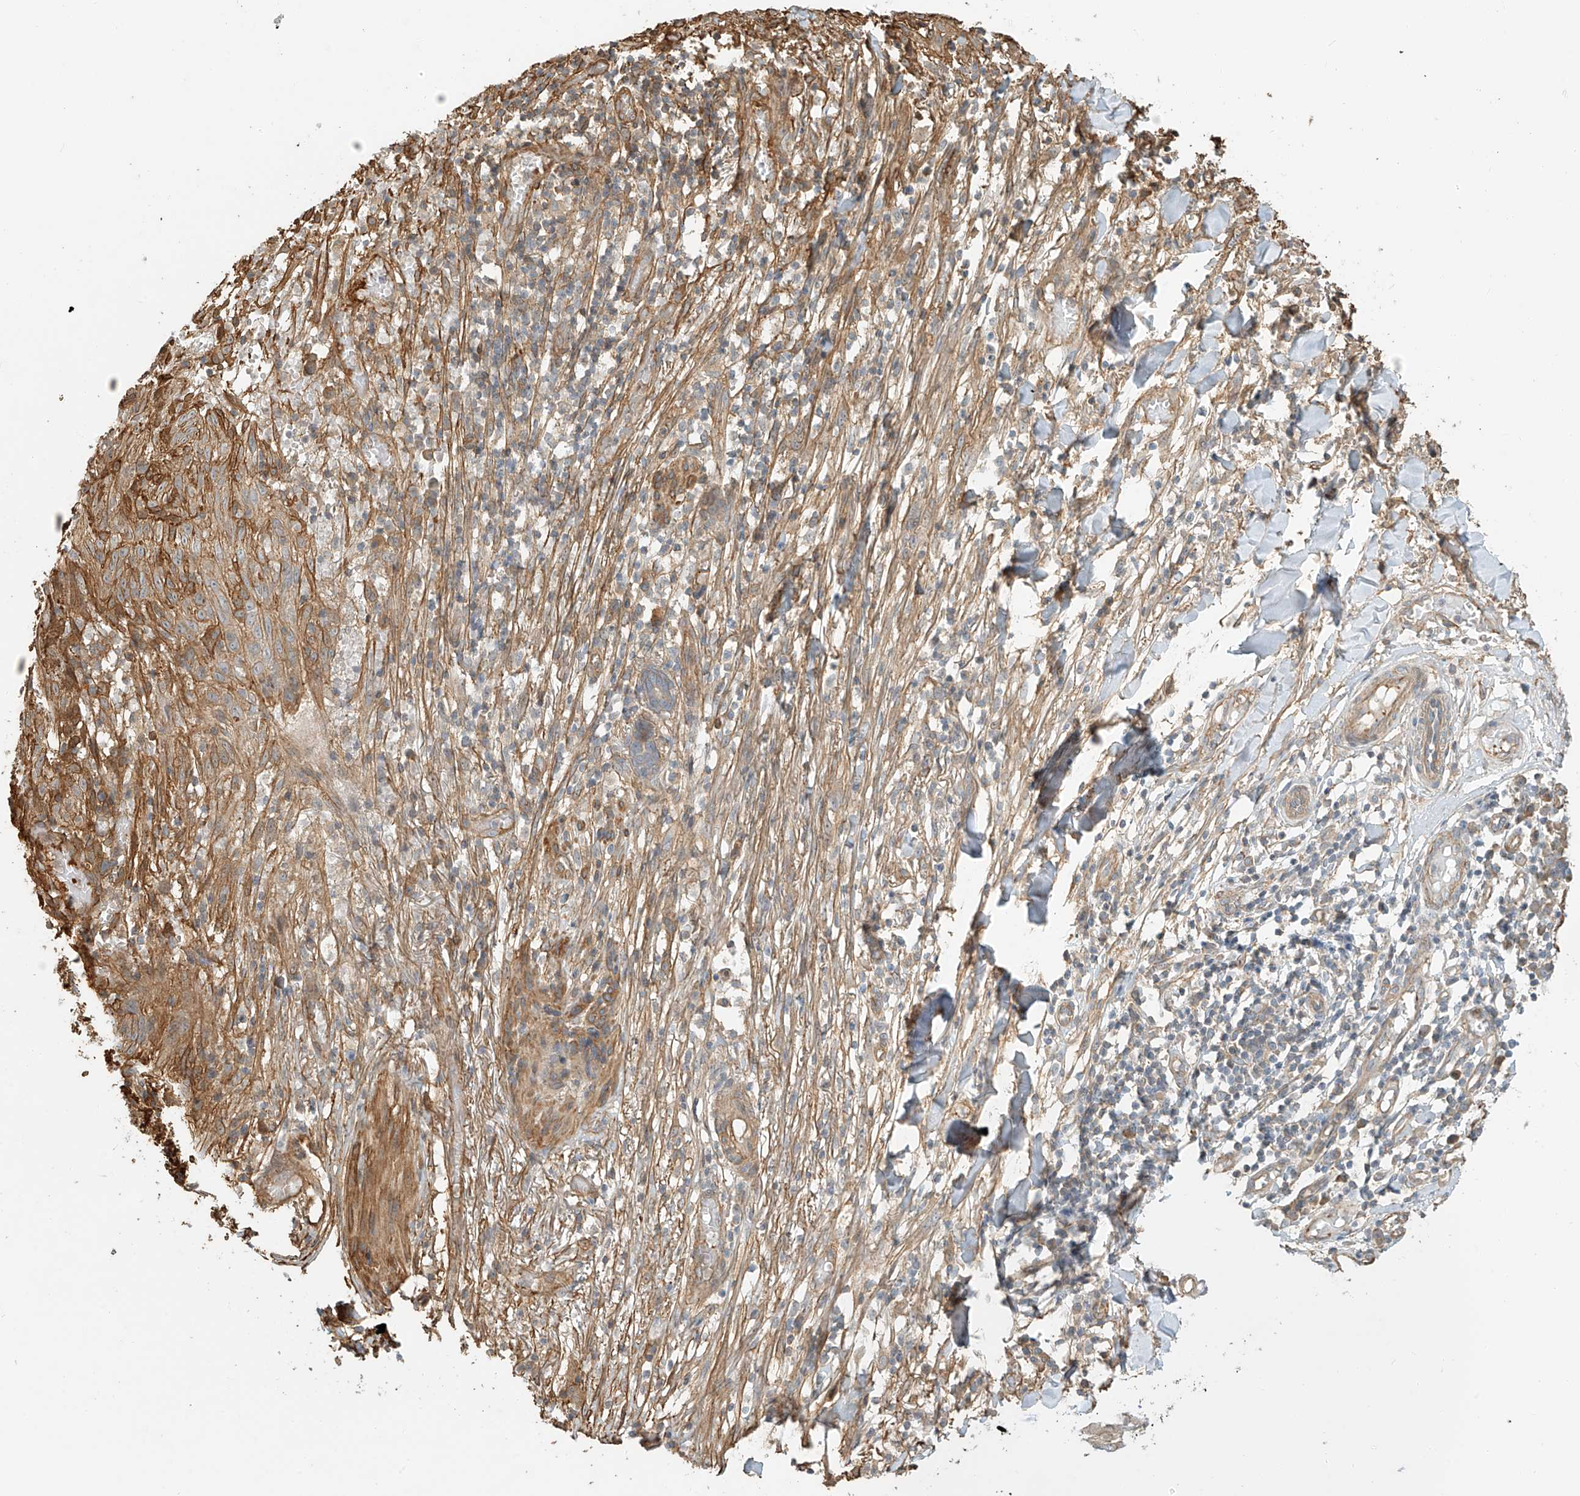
{"staining": {"intensity": "moderate", "quantity": ">75%", "location": "cytoplasmic/membranous"}, "tissue": "skin cancer", "cell_type": "Tumor cells", "image_type": "cancer", "snomed": [{"axis": "morphology", "description": "Normal tissue, NOS"}, {"axis": "morphology", "description": "Basal cell carcinoma"}, {"axis": "topography", "description": "Skin"}], "caption": "A histopathology image of human skin basal cell carcinoma stained for a protein displays moderate cytoplasmic/membranous brown staining in tumor cells. (IHC, brightfield microscopy, high magnification).", "gene": "CSMD3", "patient": {"sex": "male", "age": 64}}